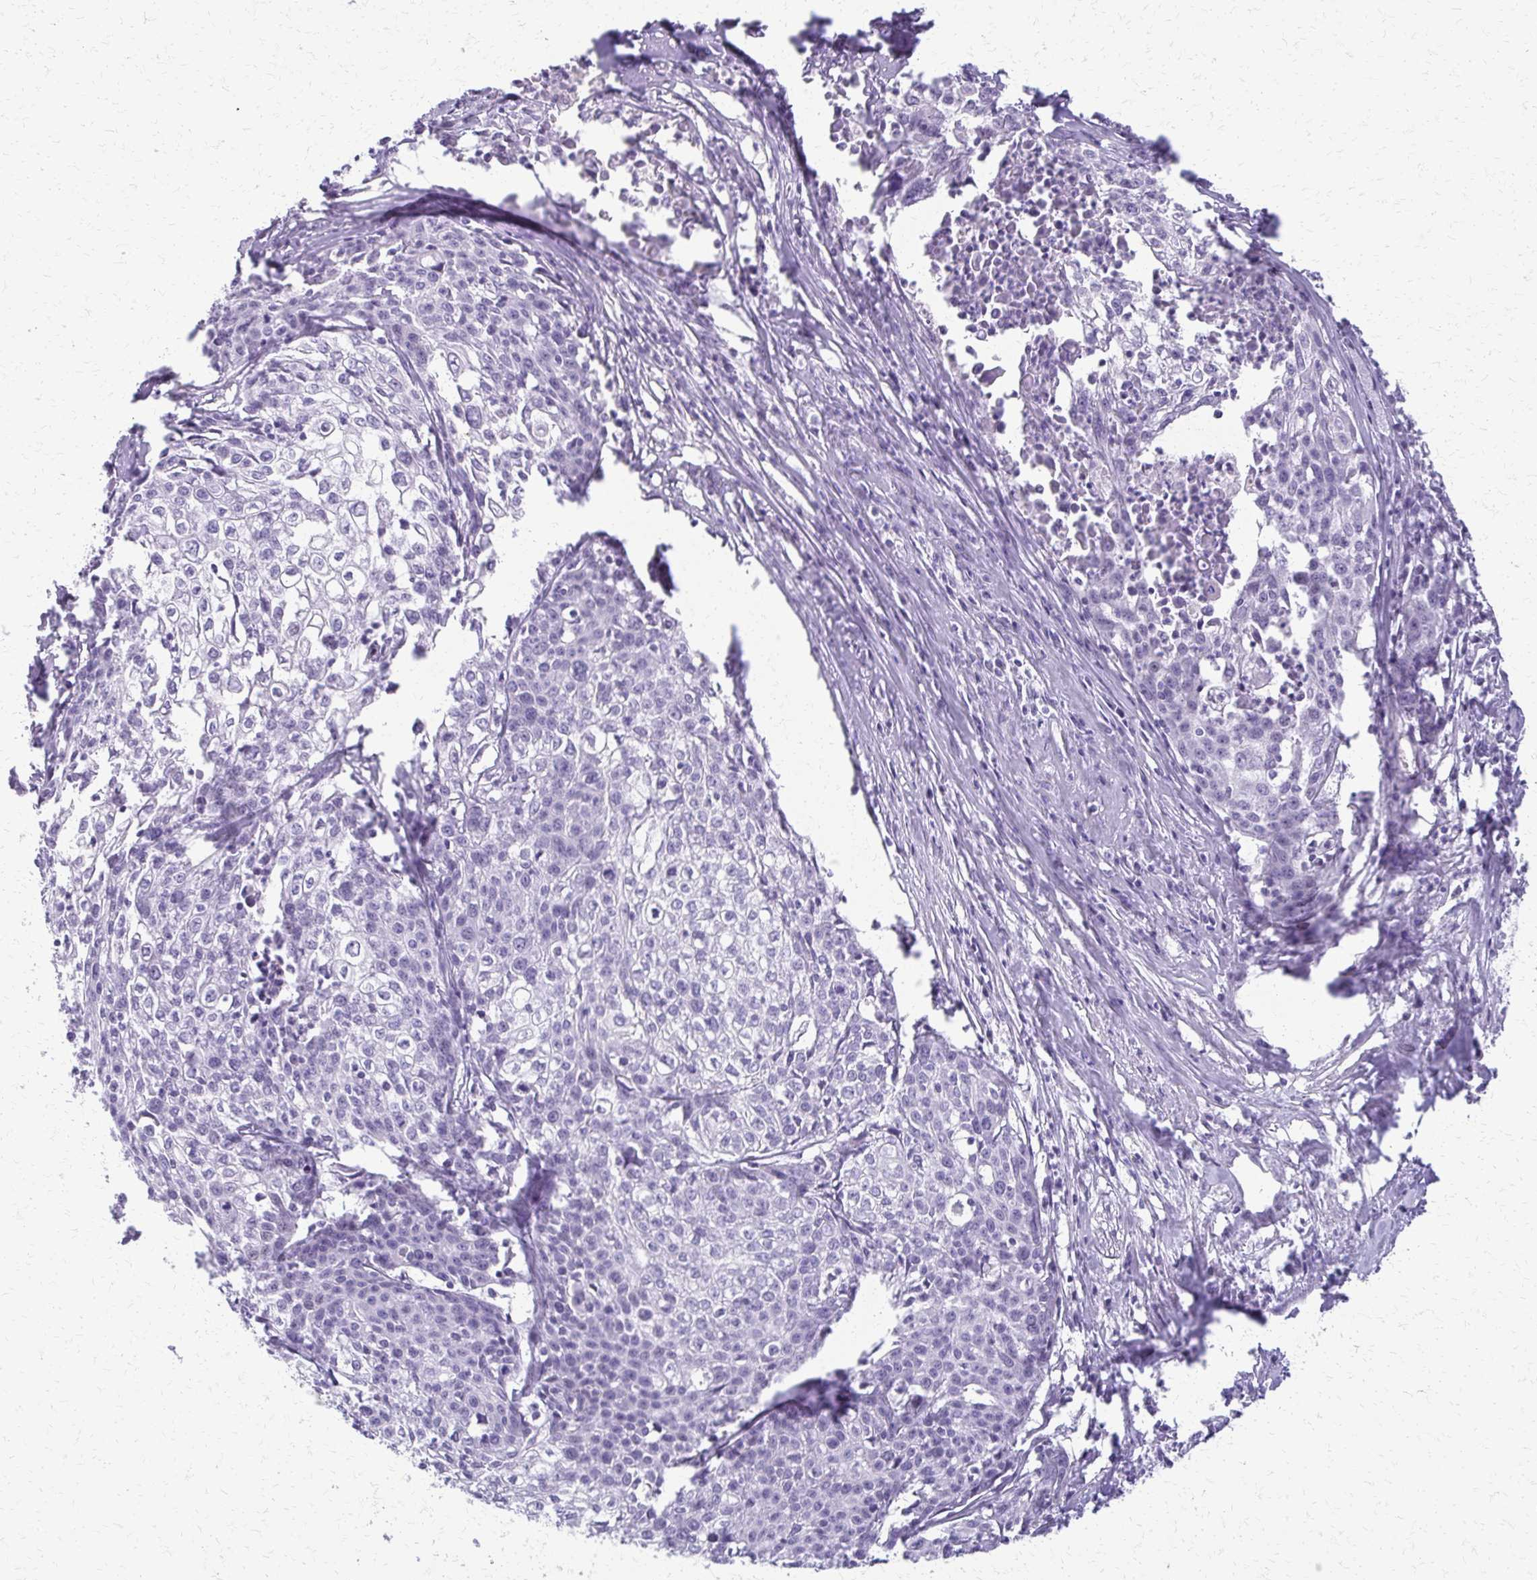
{"staining": {"intensity": "negative", "quantity": "none", "location": "none"}, "tissue": "cervical cancer", "cell_type": "Tumor cells", "image_type": "cancer", "snomed": [{"axis": "morphology", "description": "Squamous cell carcinoma, NOS"}, {"axis": "topography", "description": "Cervix"}], "caption": "Tumor cells show no significant positivity in cervical cancer (squamous cell carcinoma).", "gene": "FAM162B", "patient": {"sex": "female", "age": 39}}